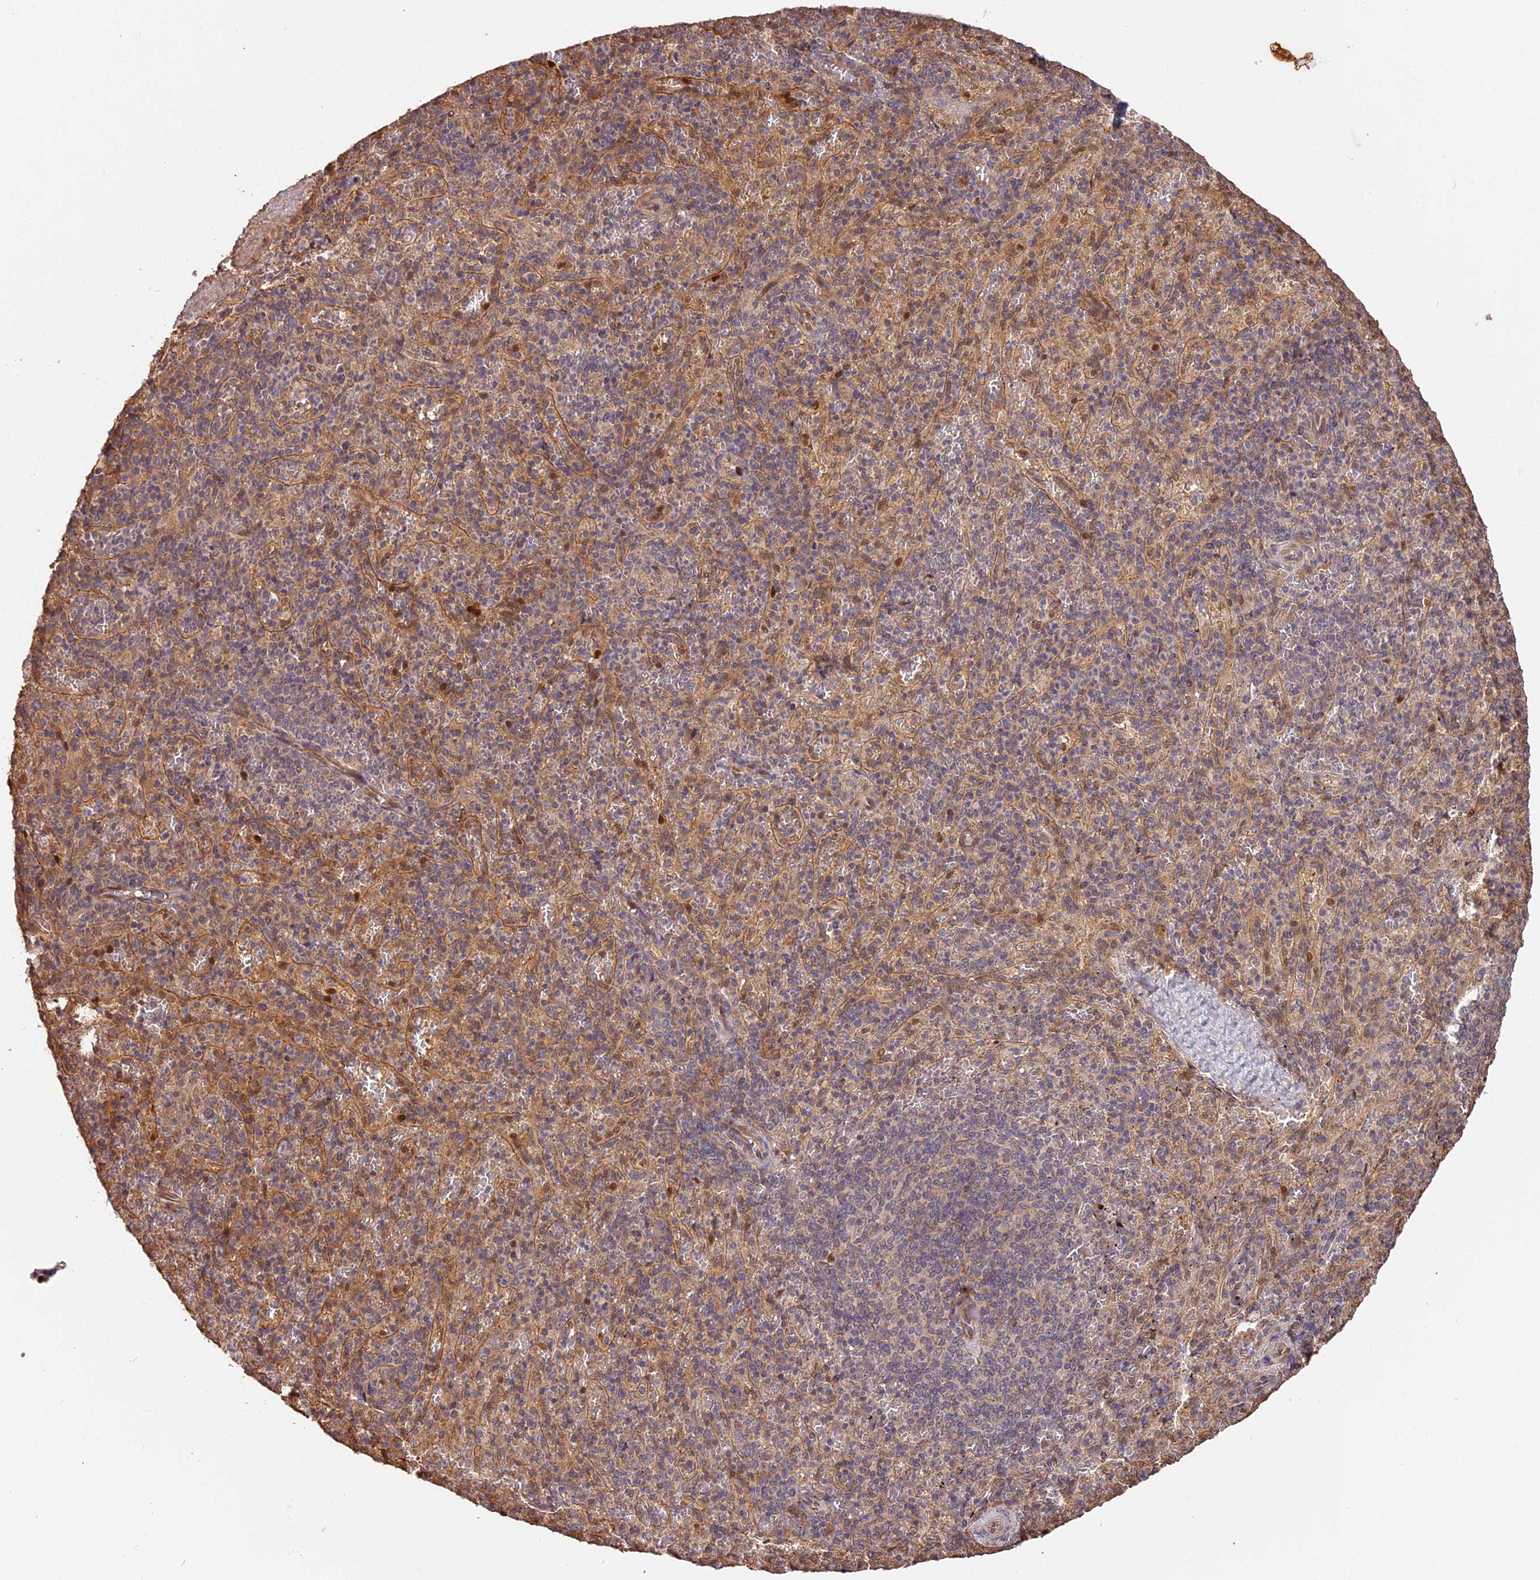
{"staining": {"intensity": "negative", "quantity": "none", "location": "none"}, "tissue": "spleen", "cell_type": "Cells in red pulp", "image_type": "normal", "snomed": [{"axis": "morphology", "description": "Normal tissue, NOS"}, {"axis": "topography", "description": "Spleen"}], "caption": "The histopathology image demonstrates no staining of cells in red pulp in unremarkable spleen.", "gene": "PPP1R37", "patient": {"sex": "male", "age": 82}}